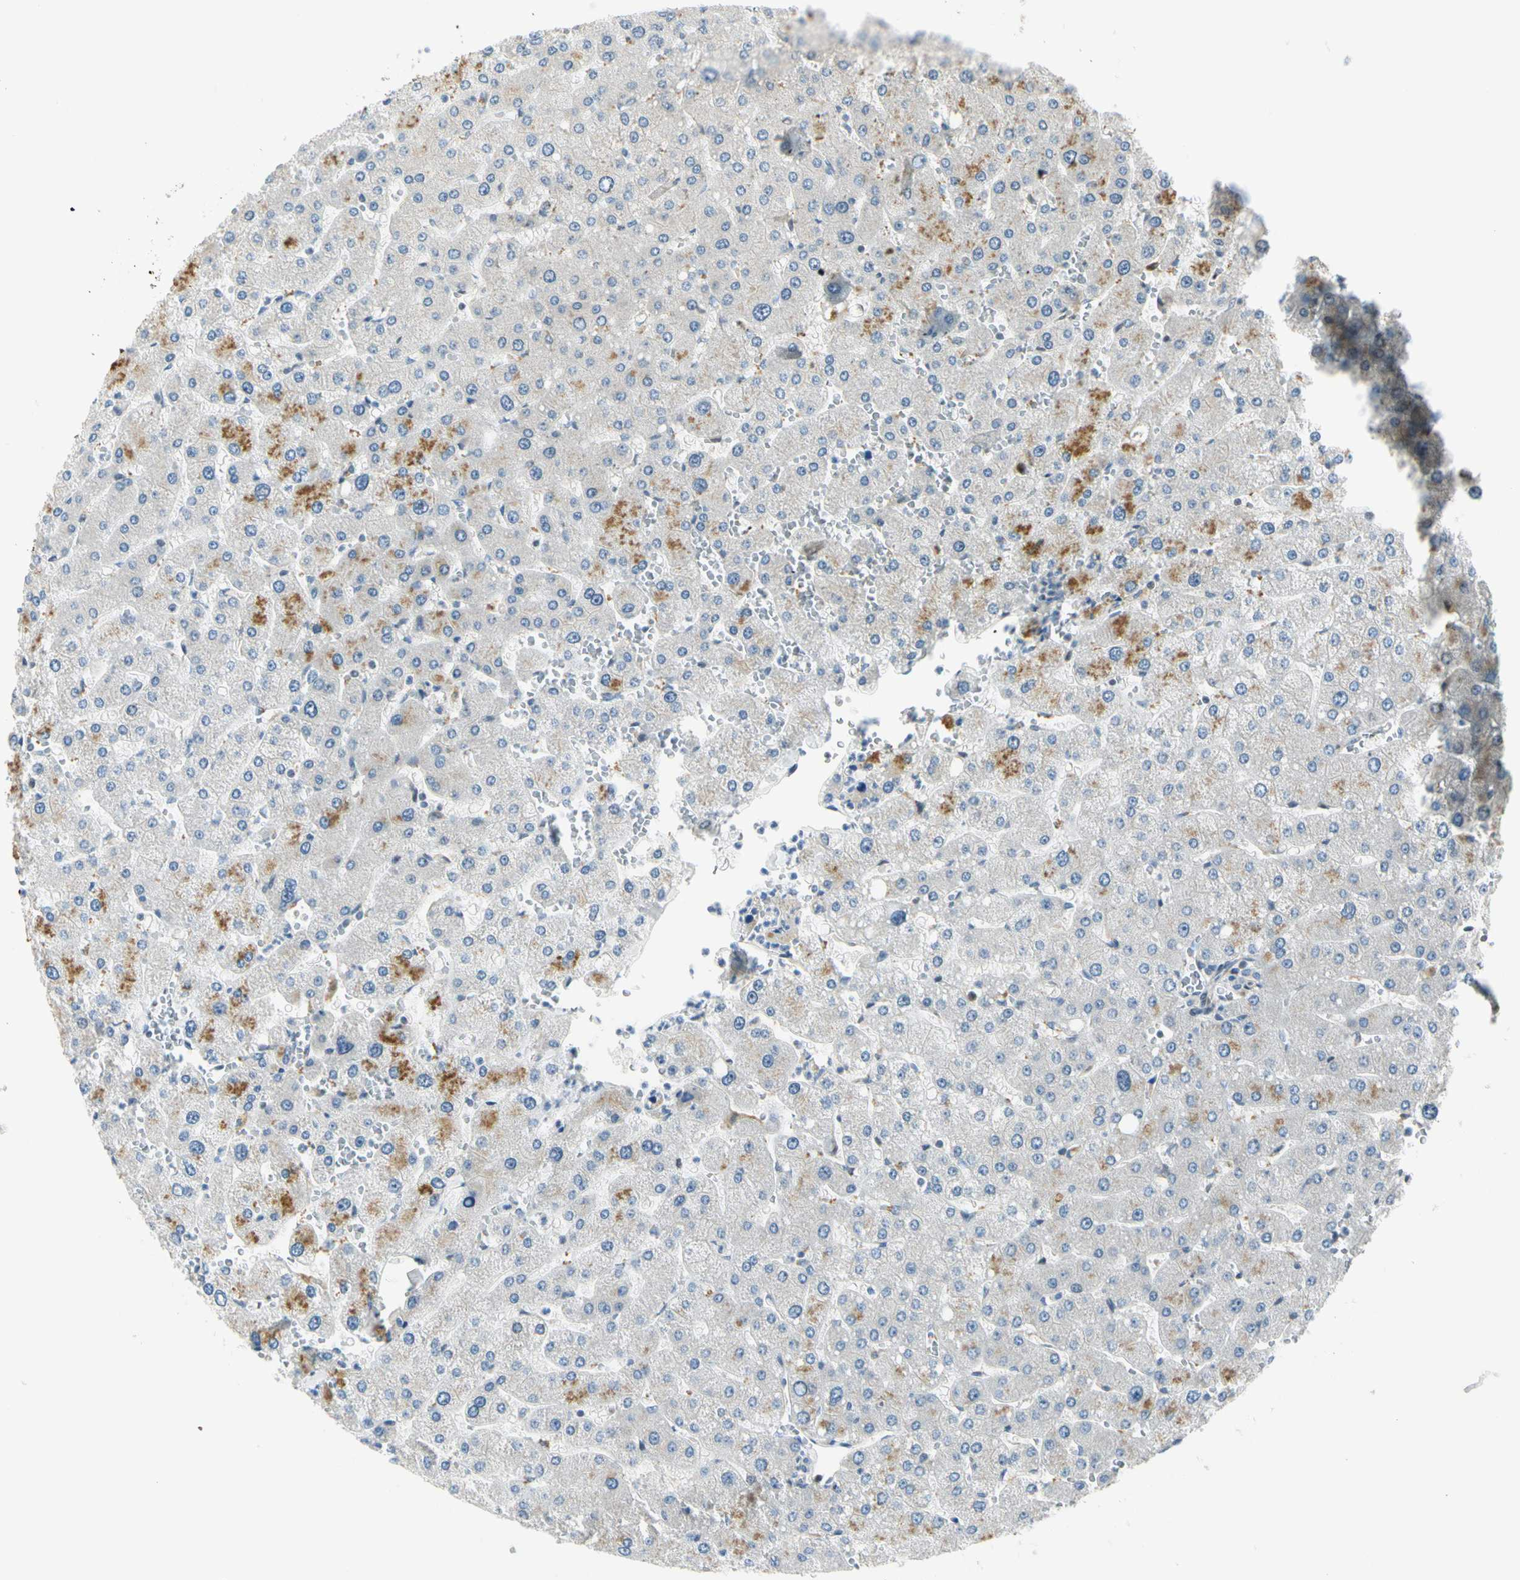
{"staining": {"intensity": "moderate", "quantity": "<25%", "location": "cytoplasmic/membranous"}, "tissue": "liver", "cell_type": "Hepatocytes", "image_type": "normal", "snomed": [{"axis": "morphology", "description": "Normal tissue, NOS"}, {"axis": "topography", "description": "Liver"}], "caption": "Human liver stained with a protein marker demonstrates moderate staining in hepatocytes.", "gene": "NPDC1", "patient": {"sex": "male", "age": 55}}